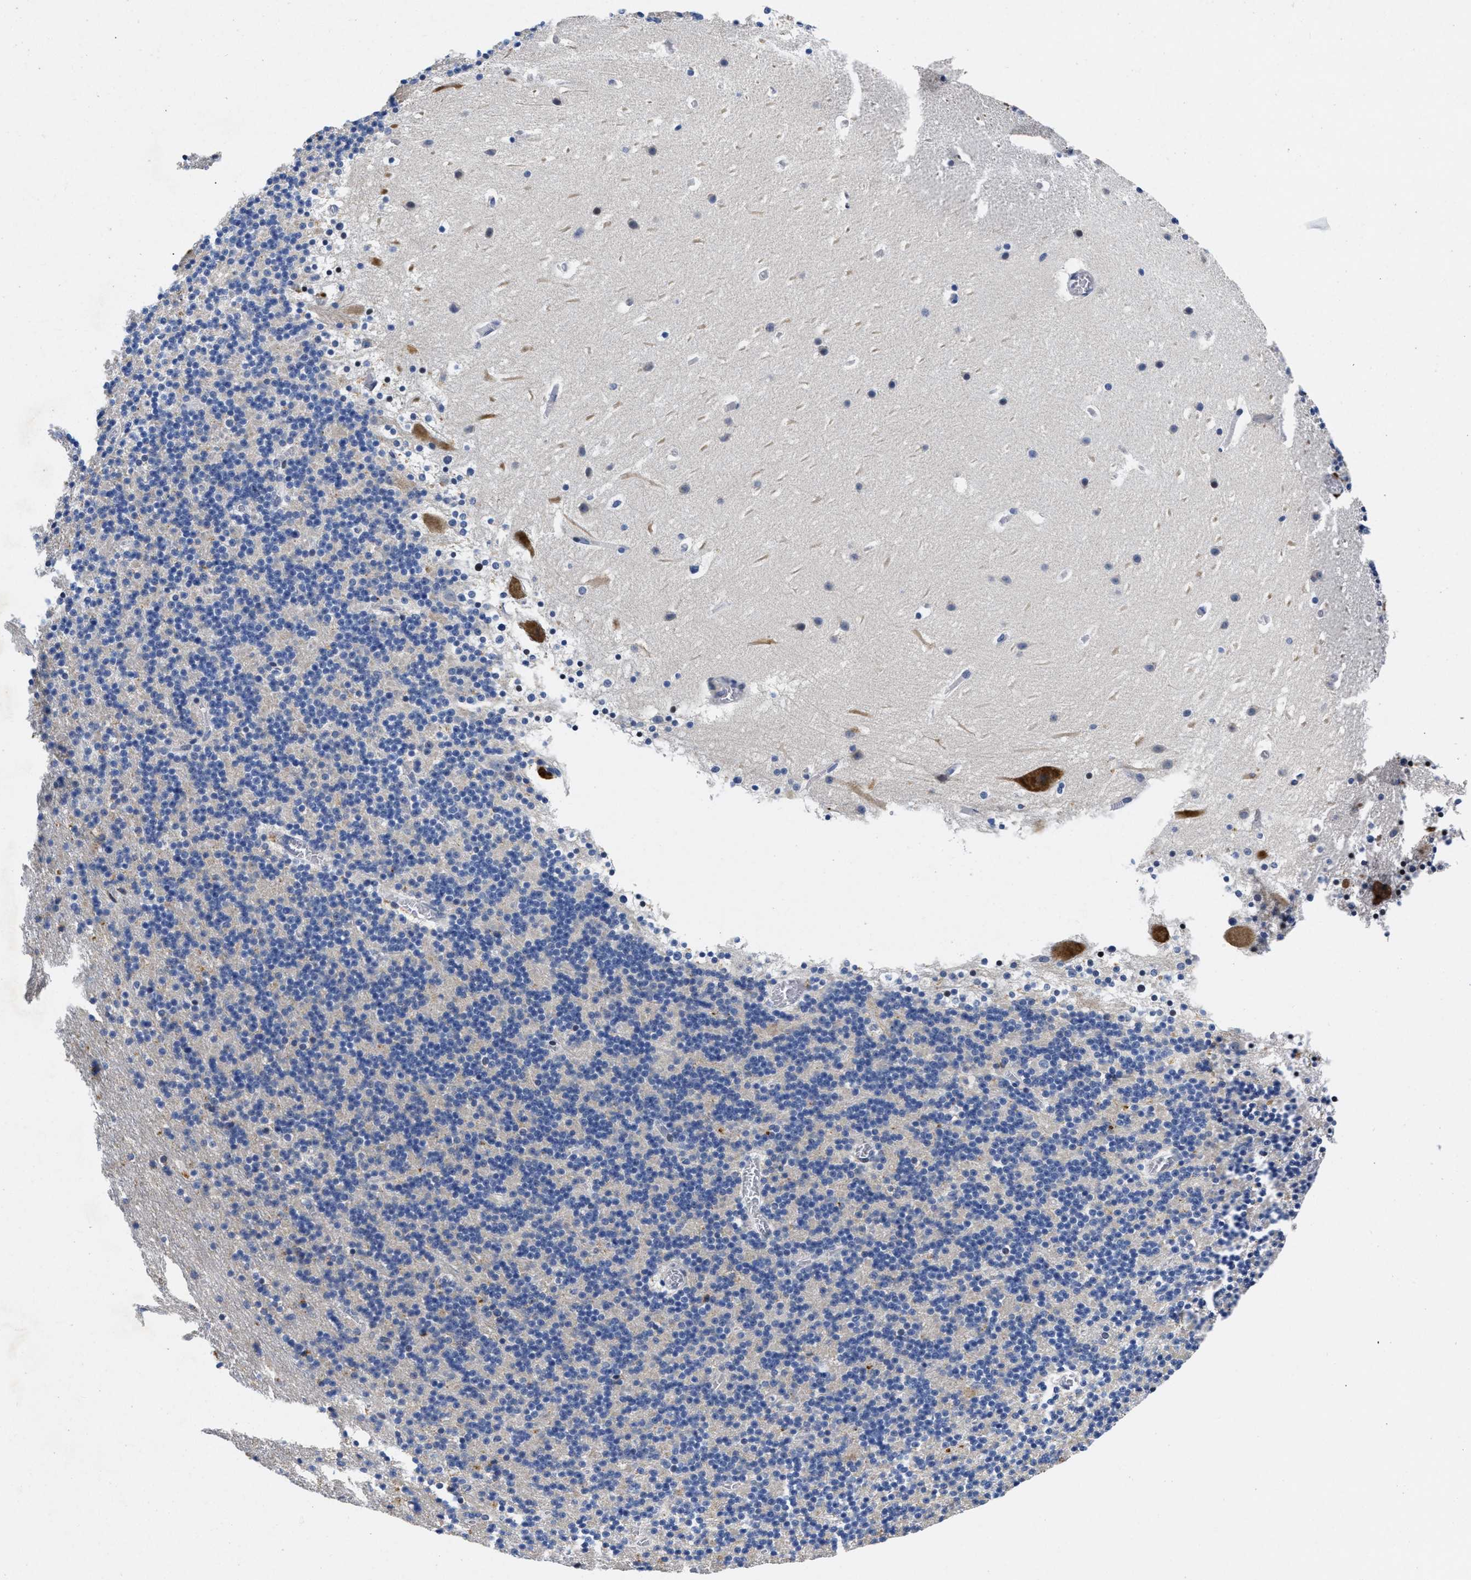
{"staining": {"intensity": "negative", "quantity": "none", "location": "none"}, "tissue": "cerebellum", "cell_type": "Cells in granular layer", "image_type": "normal", "snomed": [{"axis": "morphology", "description": "Normal tissue, NOS"}, {"axis": "topography", "description": "Cerebellum"}], "caption": "Immunohistochemical staining of unremarkable human cerebellum reveals no significant expression in cells in granular layer. (DAB immunohistochemistry, high magnification).", "gene": "LAD1", "patient": {"sex": "male", "age": 45}}